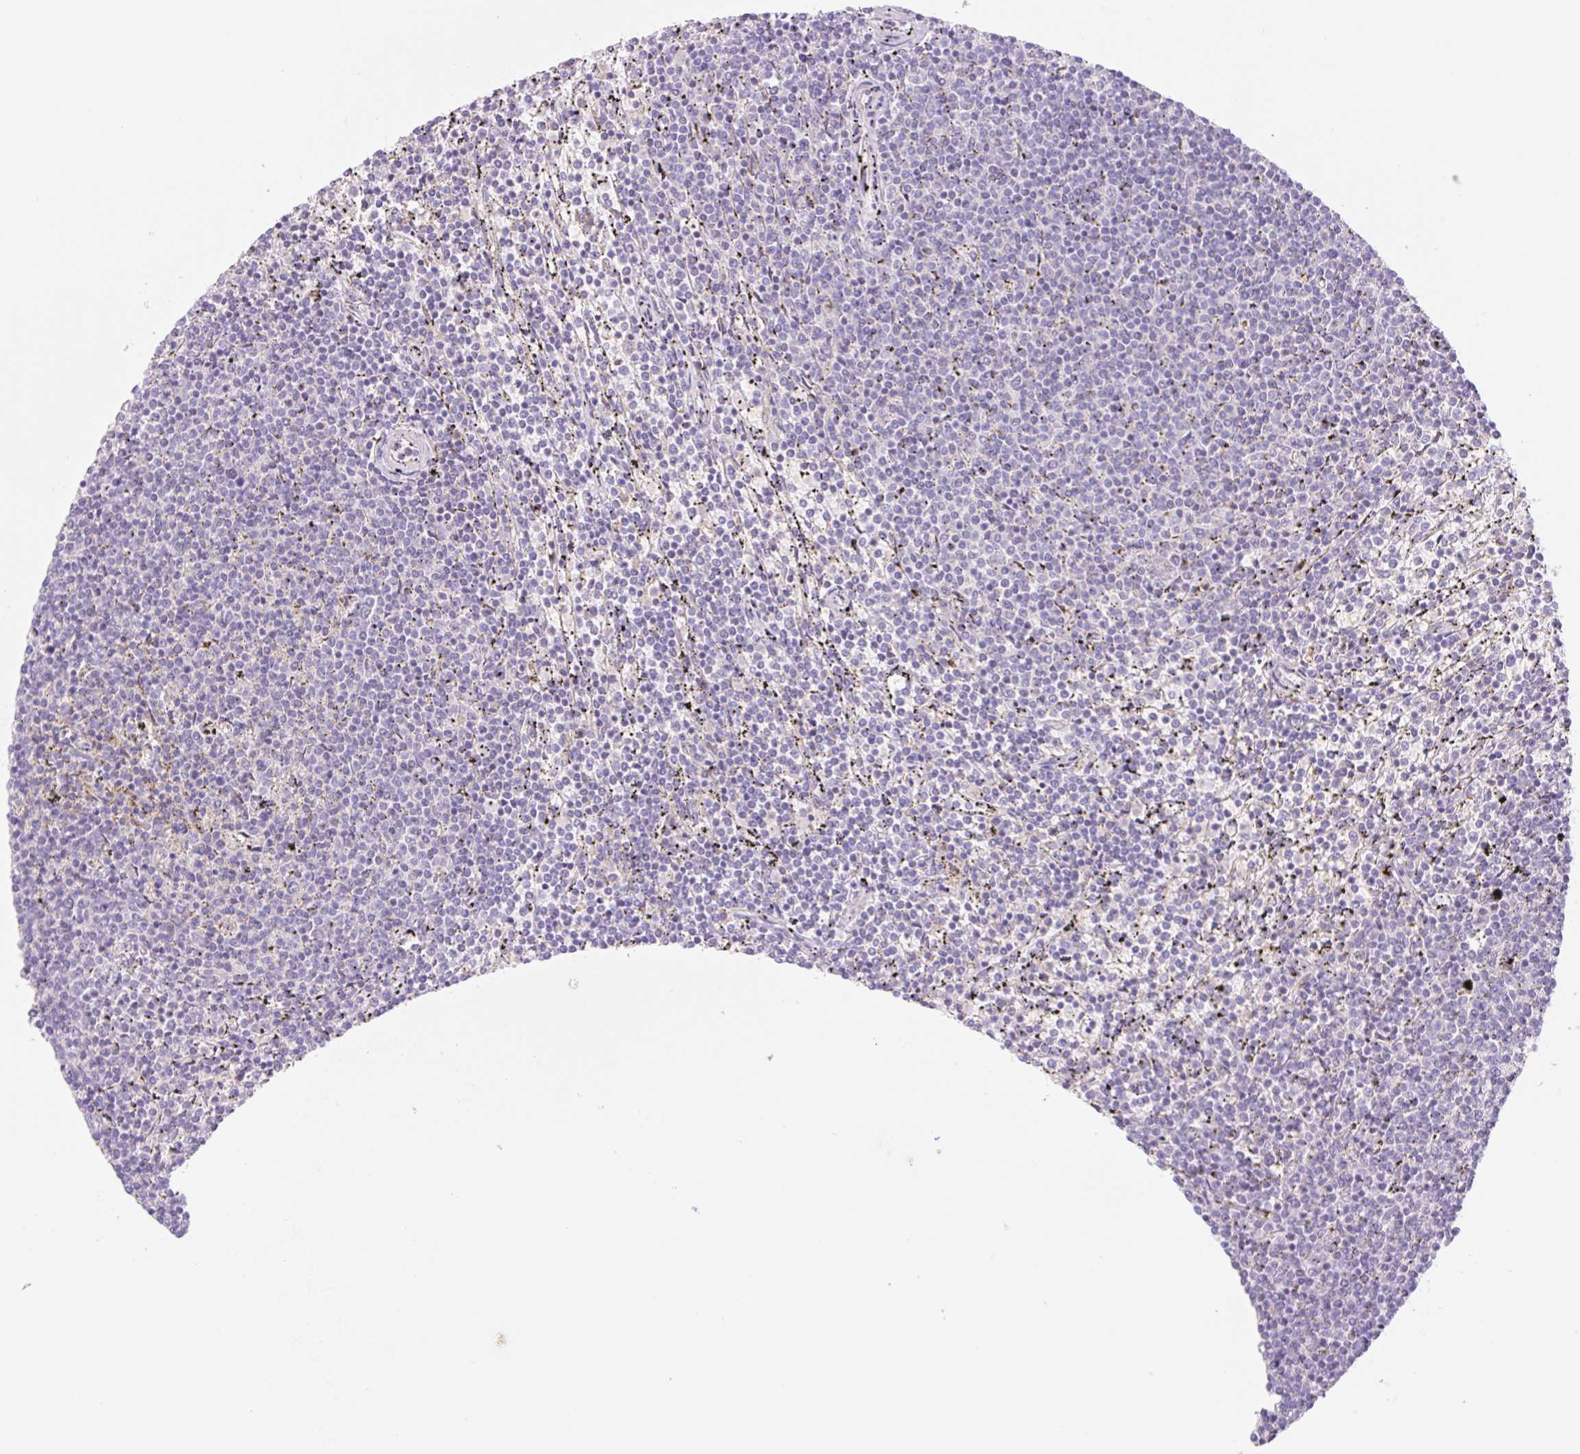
{"staining": {"intensity": "negative", "quantity": "none", "location": "none"}, "tissue": "lymphoma", "cell_type": "Tumor cells", "image_type": "cancer", "snomed": [{"axis": "morphology", "description": "Malignant lymphoma, non-Hodgkin's type, Low grade"}, {"axis": "topography", "description": "Spleen"}], "caption": "DAB immunohistochemical staining of lymphoma reveals no significant staining in tumor cells.", "gene": "DENND5A", "patient": {"sex": "female", "age": 50}}